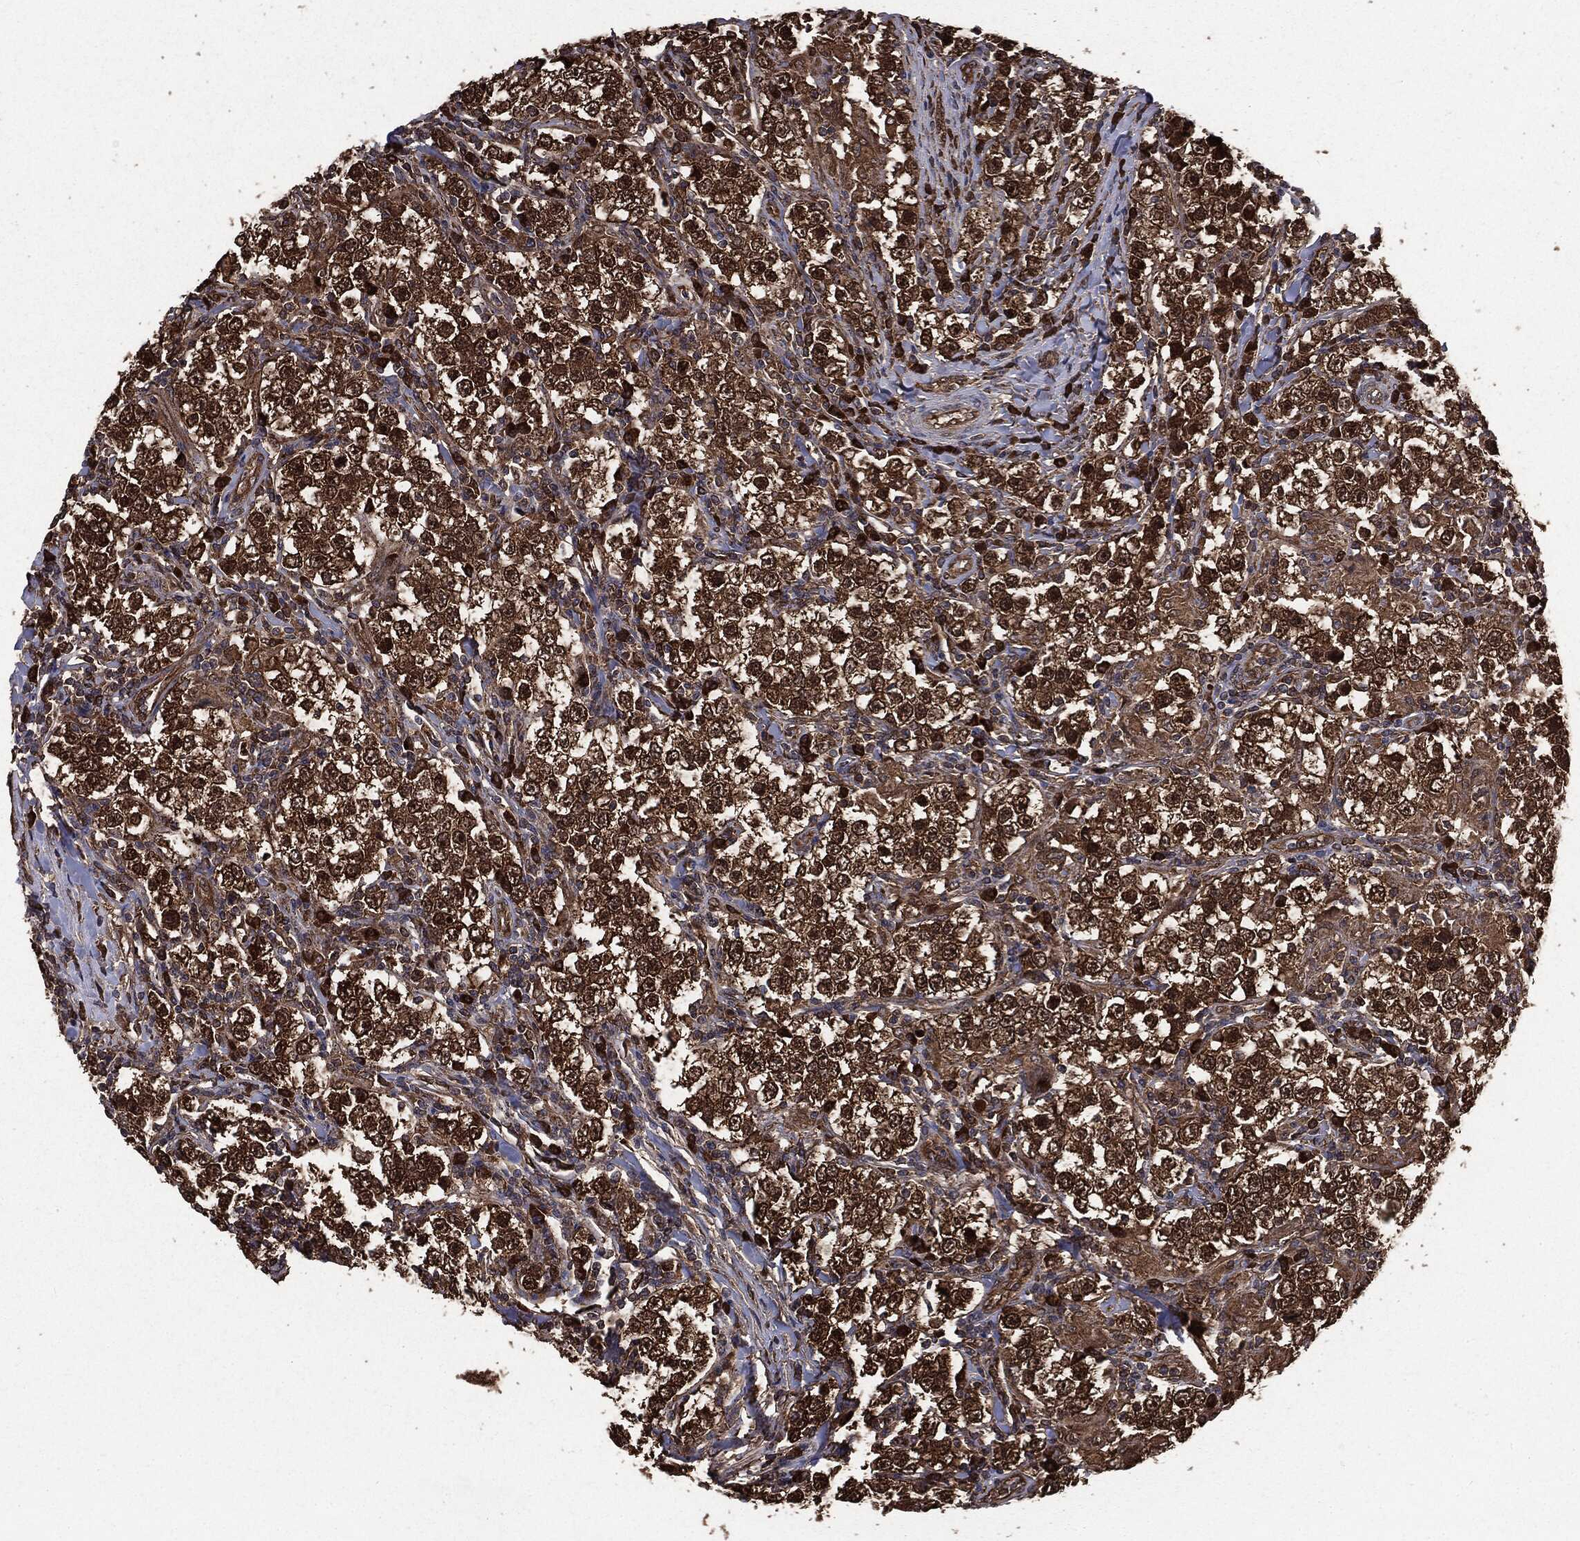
{"staining": {"intensity": "strong", "quantity": ">75%", "location": "cytoplasmic/membranous"}, "tissue": "testis cancer", "cell_type": "Tumor cells", "image_type": "cancer", "snomed": [{"axis": "morphology", "description": "Seminoma, NOS"}, {"axis": "morphology", "description": "Carcinoma, Embryonal, NOS"}, {"axis": "topography", "description": "Testis"}], "caption": "Immunohistochemical staining of human testis cancer (seminoma) displays high levels of strong cytoplasmic/membranous positivity in about >75% of tumor cells.", "gene": "NME1", "patient": {"sex": "male", "age": 41}}